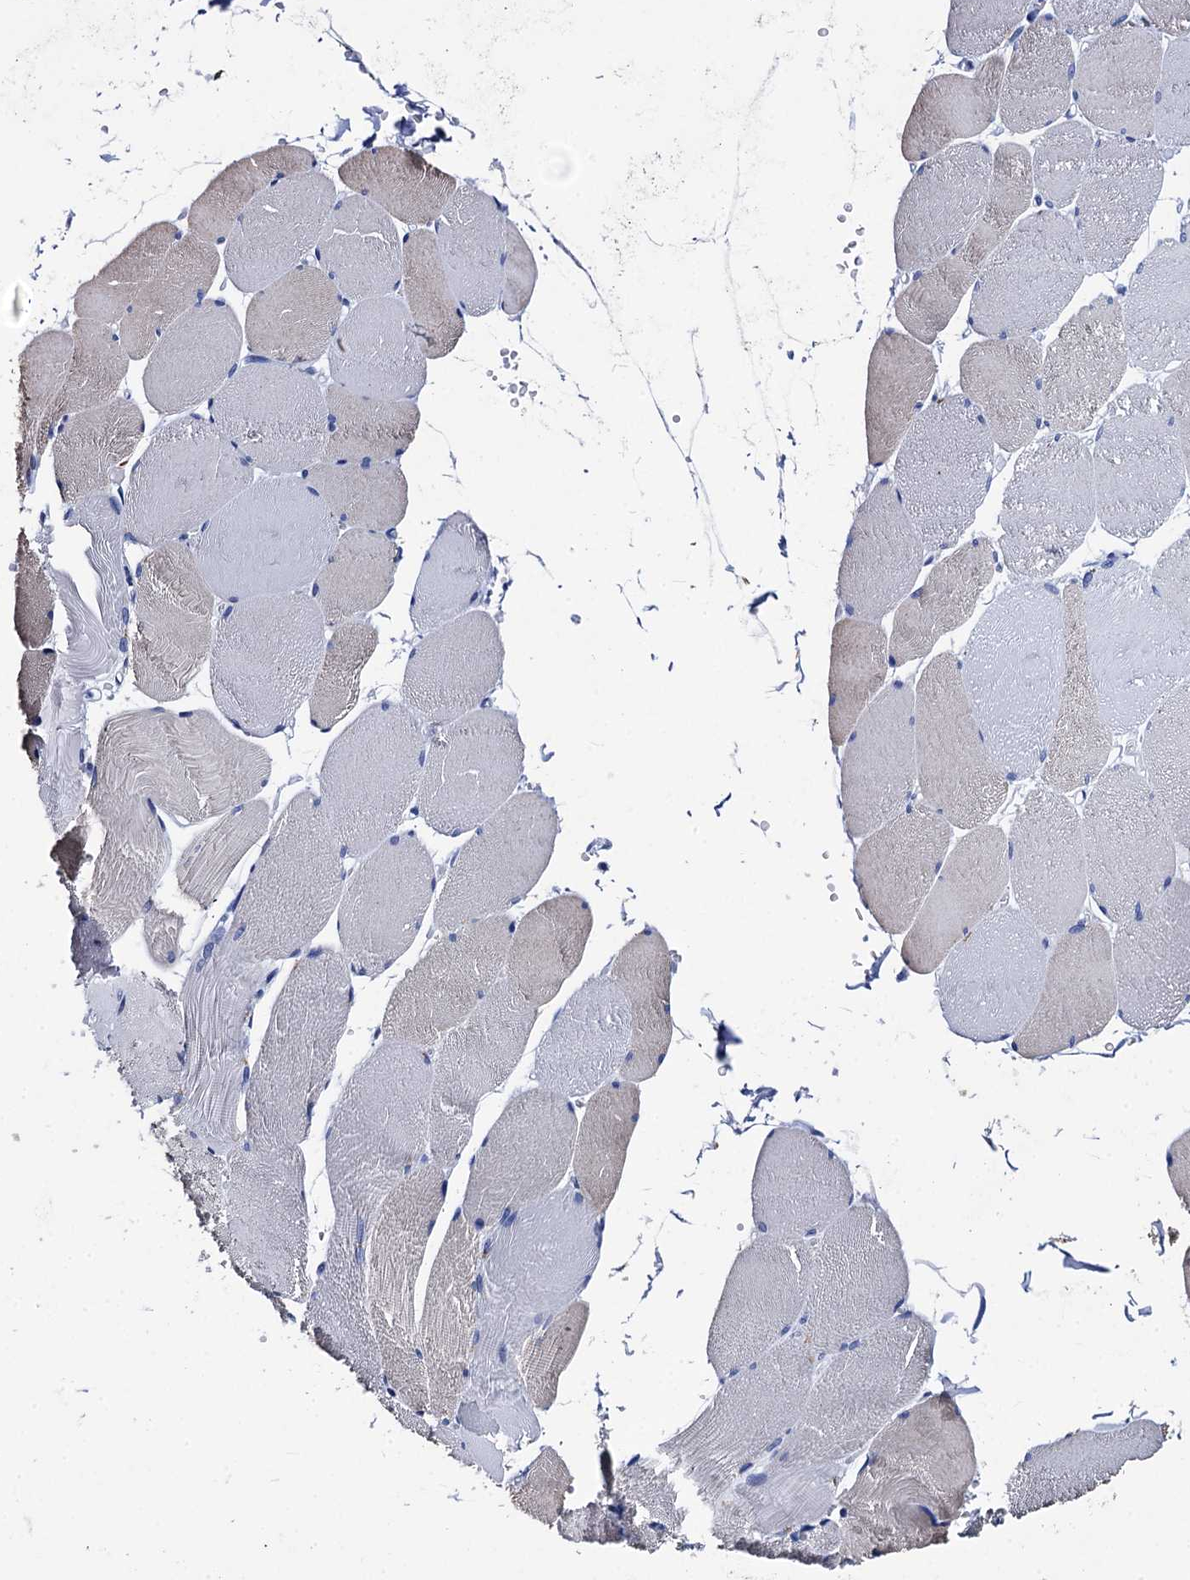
{"staining": {"intensity": "weak", "quantity": "<25%", "location": "cytoplasmic/membranous"}, "tissue": "skeletal muscle", "cell_type": "Myocytes", "image_type": "normal", "snomed": [{"axis": "morphology", "description": "Normal tissue, NOS"}, {"axis": "topography", "description": "Skeletal muscle"}, {"axis": "topography", "description": "Head-Neck"}], "caption": "Skeletal muscle was stained to show a protein in brown. There is no significant expression in myocytes. Brightfield microscopy of immunohistochemistry (IHC) stained with DAB (3,3'-diaminobenzidine) (brown) and hematoxylin (blue), captured at high magnification.", "gene": "MYBPC3", "patient": {"sex": "male", "age": 66}}